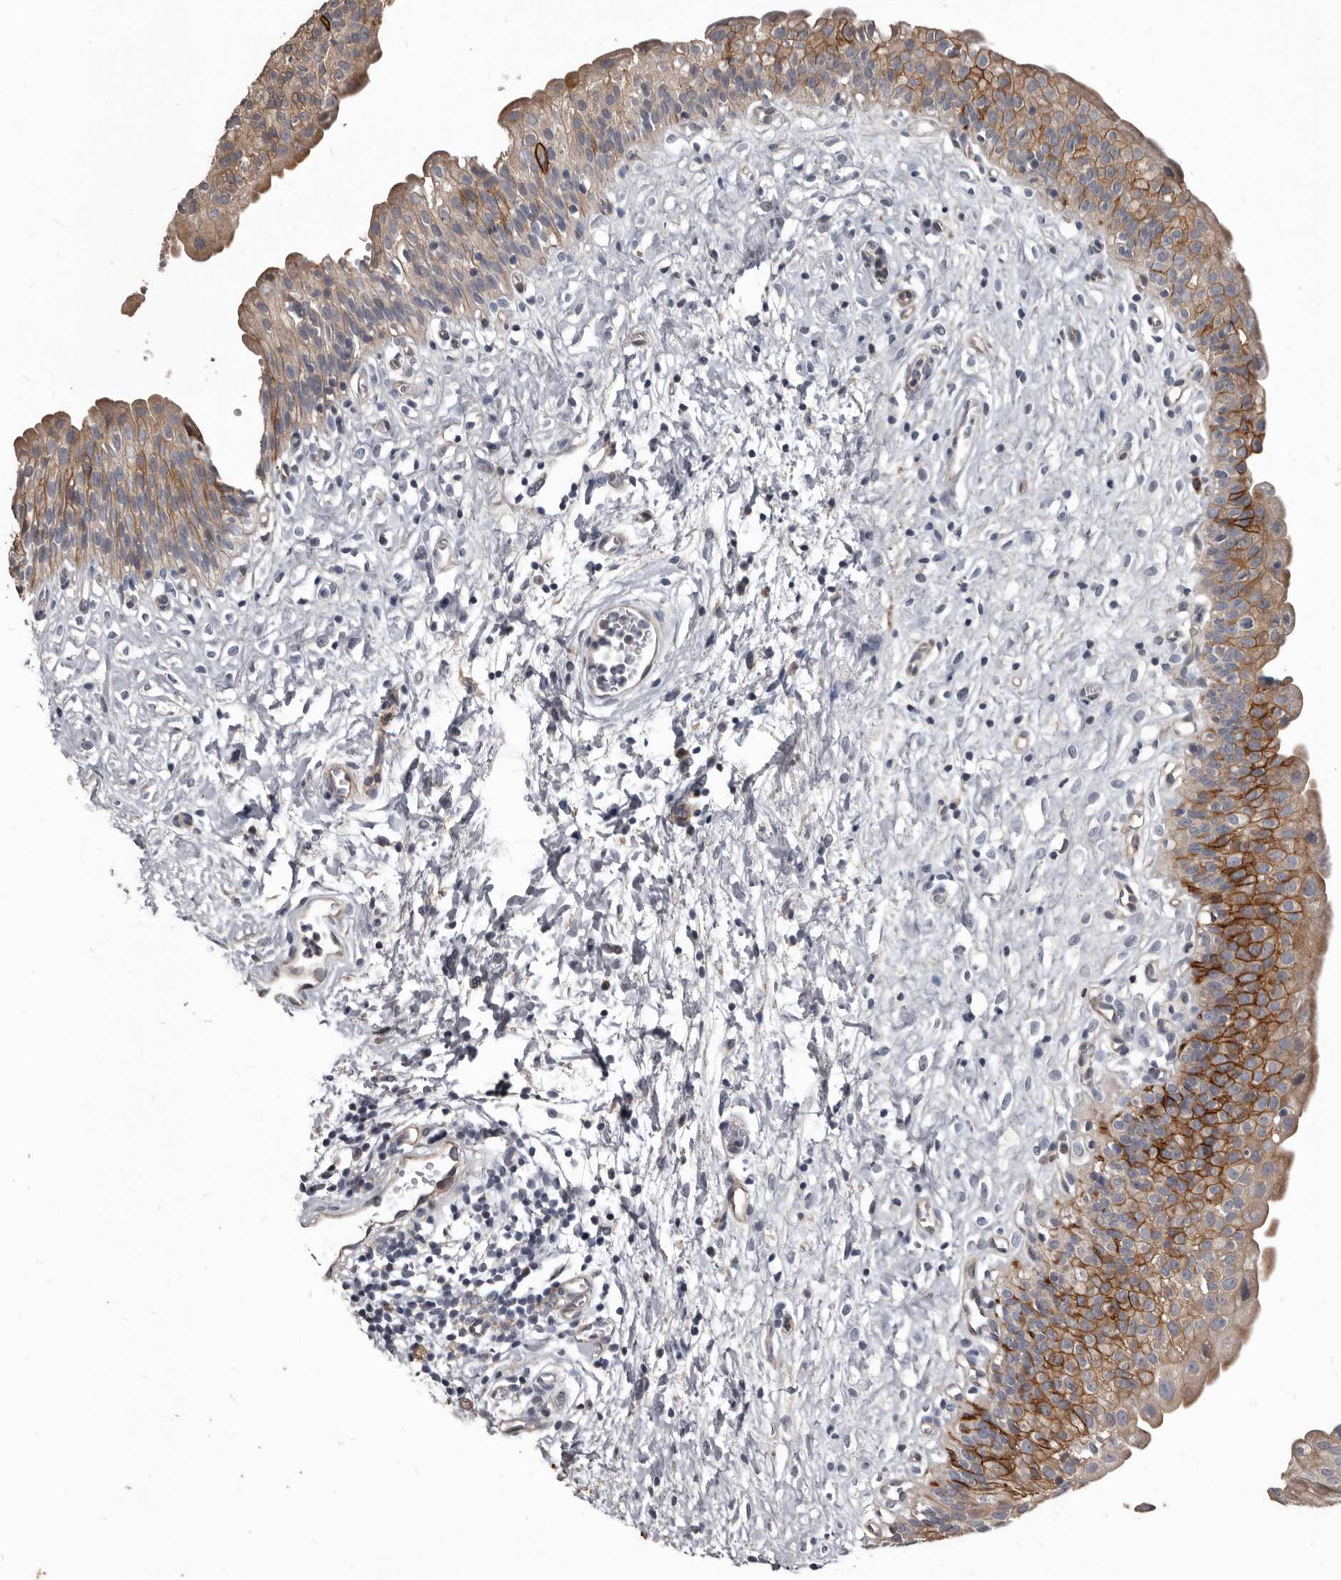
{"staining": {"intensity": "moderate", "quantity": "25%-75%", "location": "cytoplasmic/membranous"}, "tissue": "urinary bladder", "cell_type": "Urothelial cells", "image_type": "normal", "snomed": [{"axis": "morphology", "description": "Normal tissue, NOS"}, {"axis": "topography", "description": "Urinary bladder"}], "caption": "DAB (3,3'-diaminobenzidine) immunohistochemical staining of unremarkable human urinary bladder shows moderate cytoplasmic/membranous protein staining in approximately 25%-75% of urothelial cells.", "gene": "DHPS", "patient": {"sex": "male", "age": 51}}